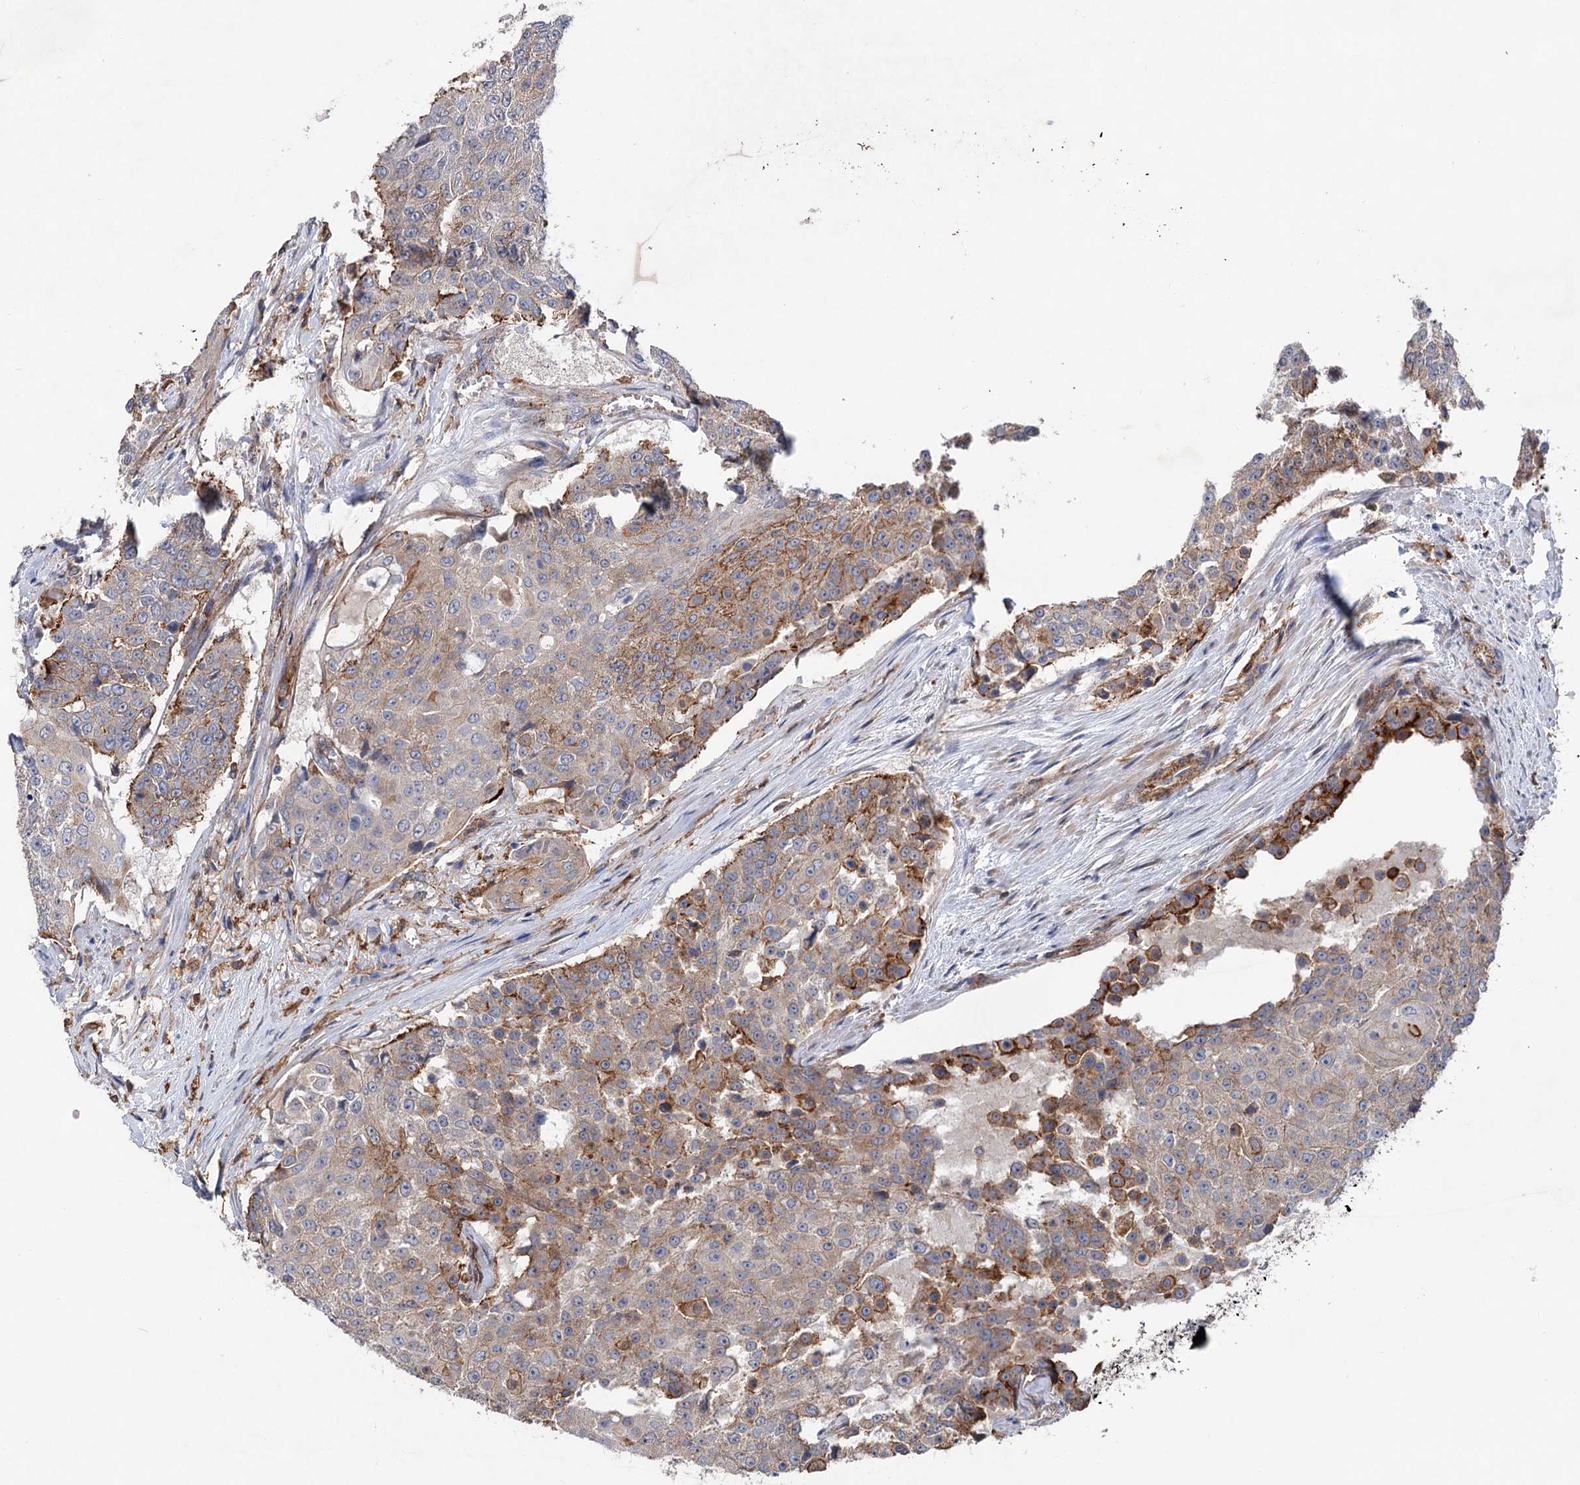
{"staining": {"intensity": "moderate", "quantity": "25%-75%", "location": "cytoplasmic/membranous"}, "tissue": "urothelial cancer", "cell_type": "Tumor cells", "image_type": "cancer", "snomed": [{"axis": "morphology", "description": "Urothelial carcinoma, High grade"}, {"axis": "topography", "description": "Urinary bladder"}], "caption": "This micrograph exhibits immunohistochemistry (IHC) staining of high-grade urothelial carcinoma, with medium moderate cytoplasmic/membranous expression in about 25%-75% of tumor cells.", "gene": "TMTC3", "patient": {"sex": "female", "age": 63}}